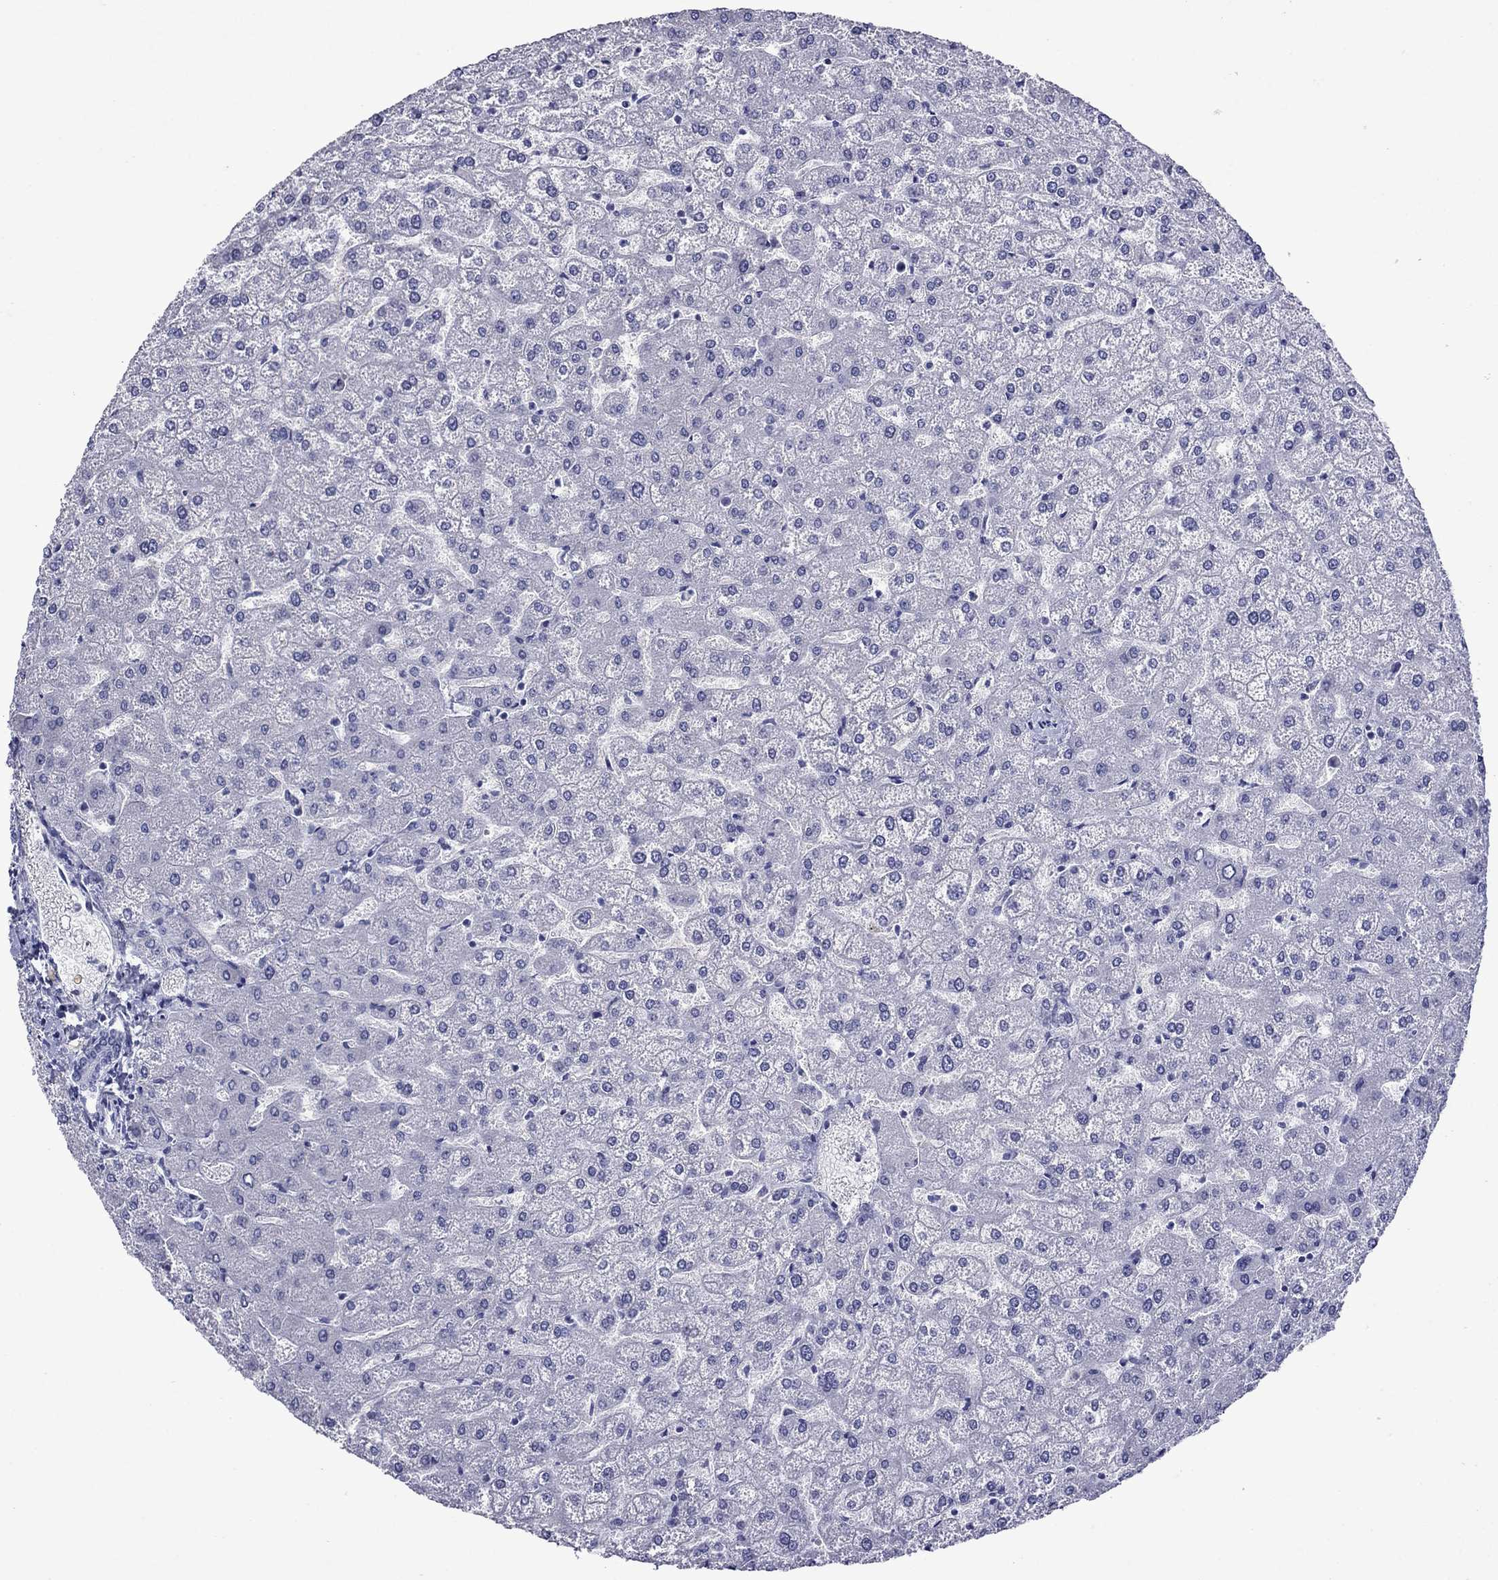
{"staining": {"intensity": "negative", "quantity": "none", "location": "none"}, "tissue": "liver", "cell_type": "Cholangiocytes", "image_type": "normal", "snomed": [{"axis": "morphology", "description": "Normal tissue, NOS"}, {"axis": "topography", "description": "Liver"}], "caption": "Histopathology image shows no protein positivity in cholangiocytes of normal liver.", "gene": "PIWIL1", "patient": {"sex": "female", "age": 32}}